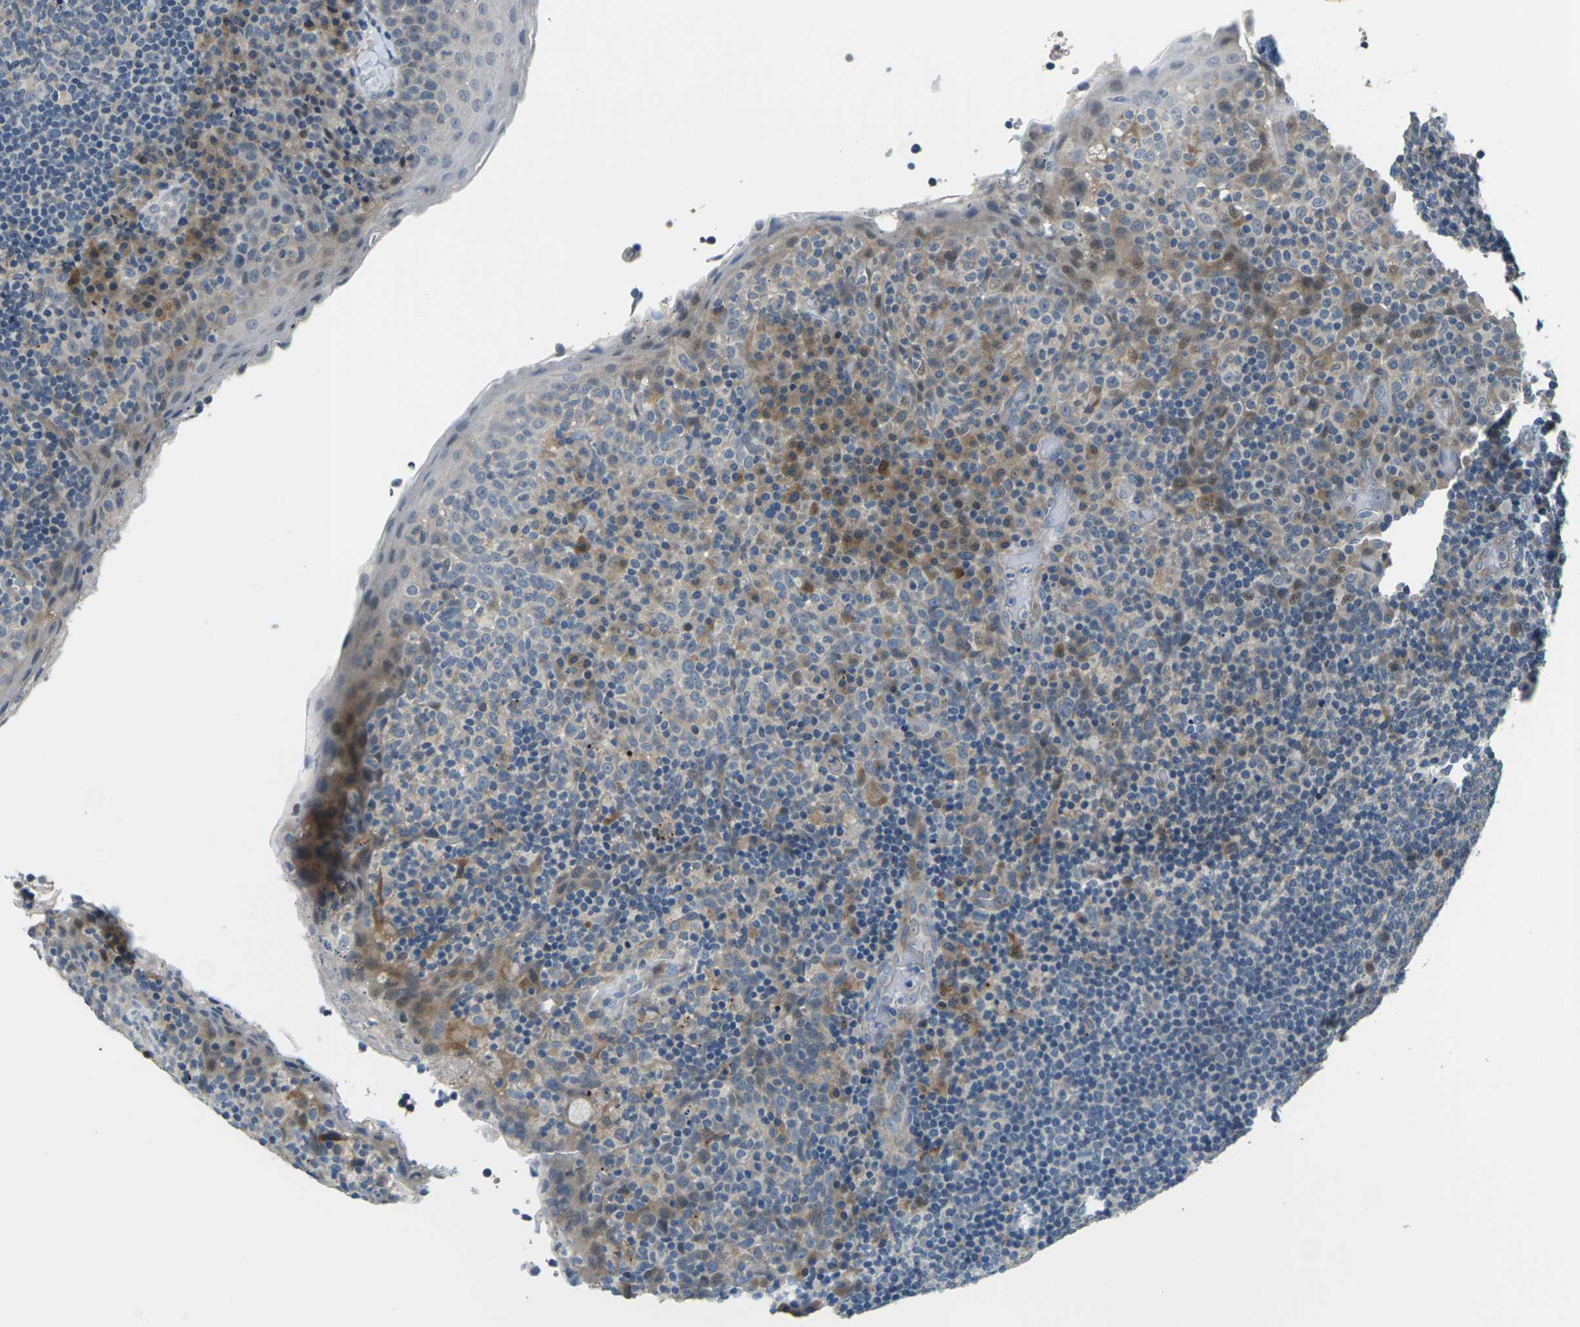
{"staining": {"intensity": "weak", "quantity": "25%-75%", "location": "cytoplasmic/membranous"}, "tissue": "tonsil", "cell_type": "Germinal center cells", "image_type": "normal", "snomed": [{"axis": "morphology", "description": "Normal tissue, NOS"}, {"axis": "topography", "description": "Tonsil"}], "caption": "Immunohistochemistry of benign human tonsil shows low levels of weak cytoplasmic/membranous expression in about 25%-75% of germinal center cells.", "gene": "SLC13A3", "patient": {"sex": "male", "age": 17}}